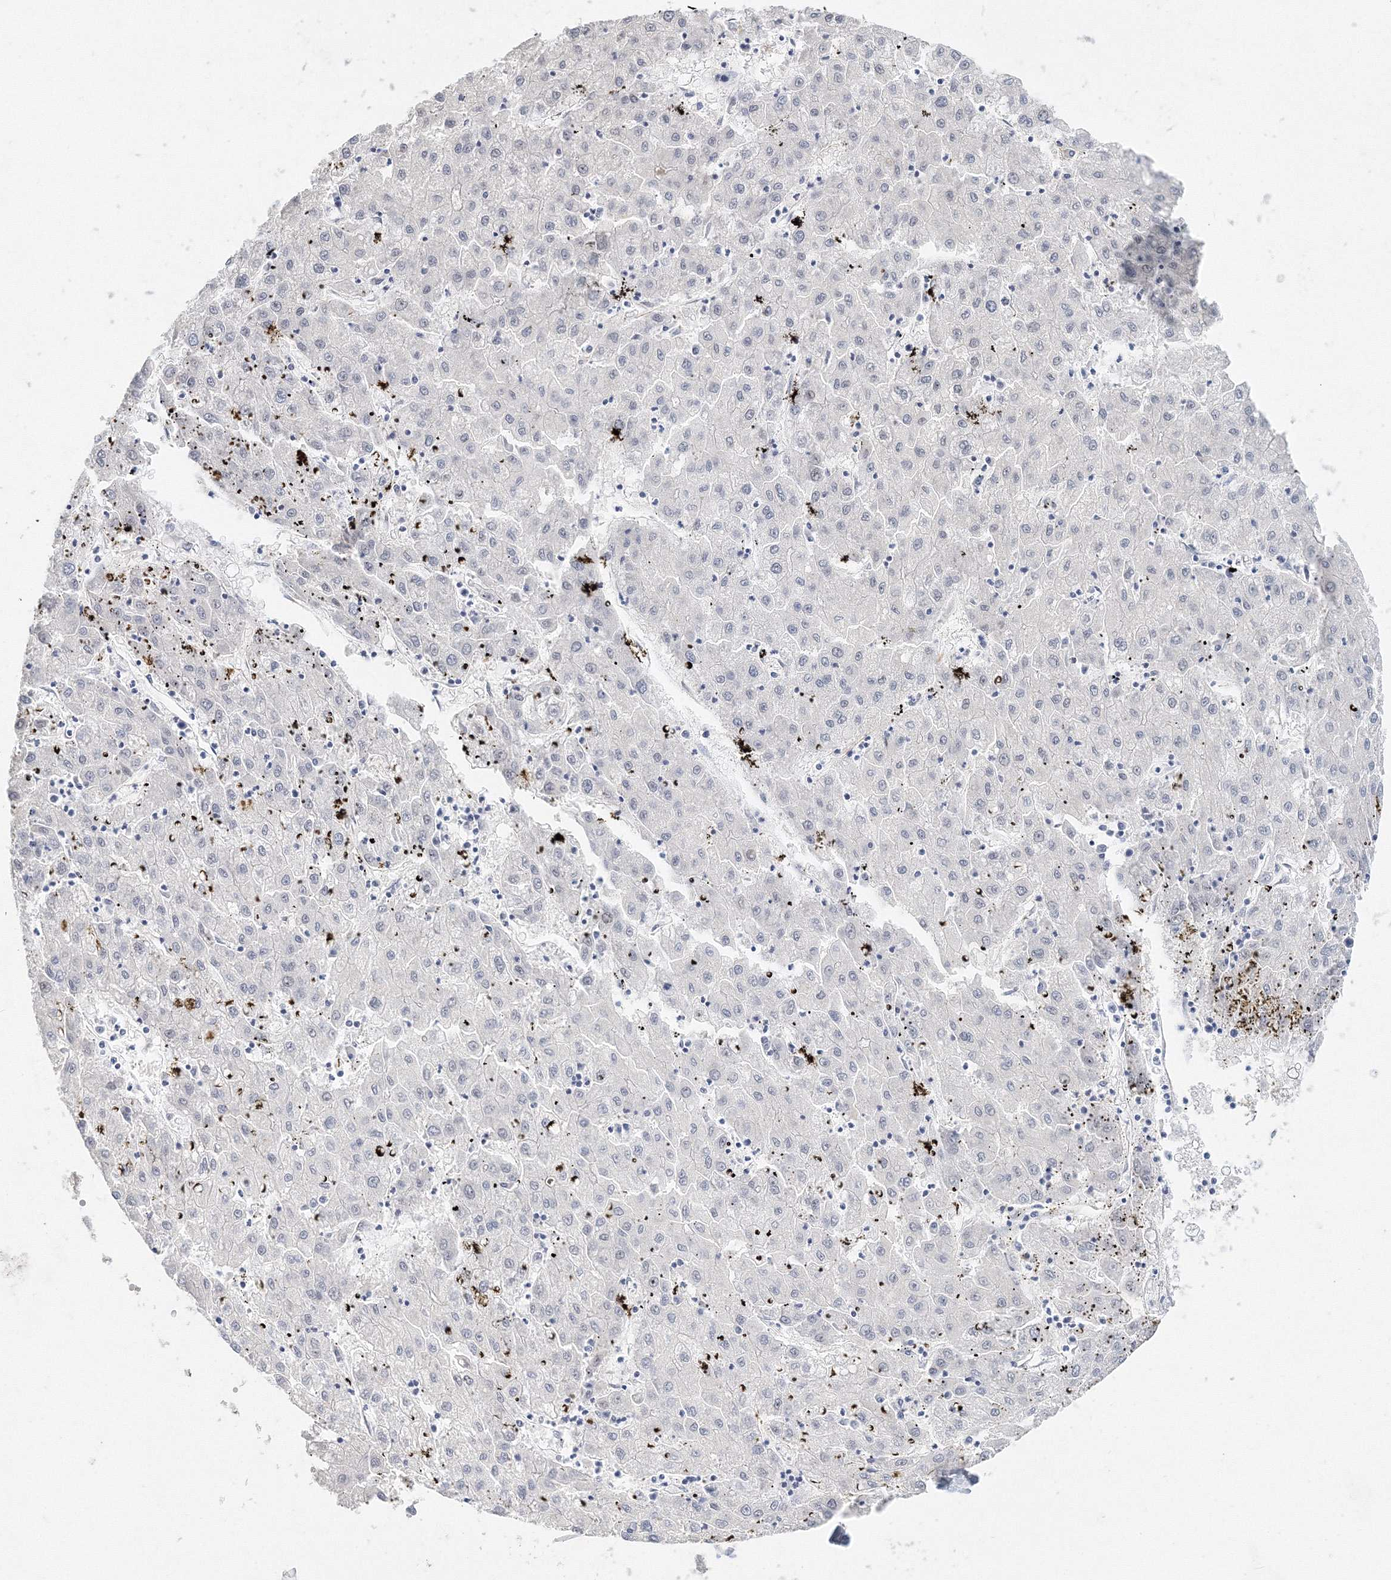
{"staining": {"intensity": "negative", "quantity": "none", "location": "none"}, "tissue": "liver cancer", "cell_type": "Tumor cells", "image_type": "cancer", "snomed": [{"axis": "morphology", "description": "Carcinoma, Hepatocellular, NOS"}, {"axis": "topography", "description": "Liver"}], "caption": "Image shows no significant protein expression in tumor cells of liver cancer (hepatocellular carcinoma). (Stains: DAB (3,3'-diaminobenzidine) IHC with hematoxylin counter stain, Microscopy: brightfield microscopy at high magnification).", "gene": "SIRT7", "patient": {"sex": "male", "age": 72}}